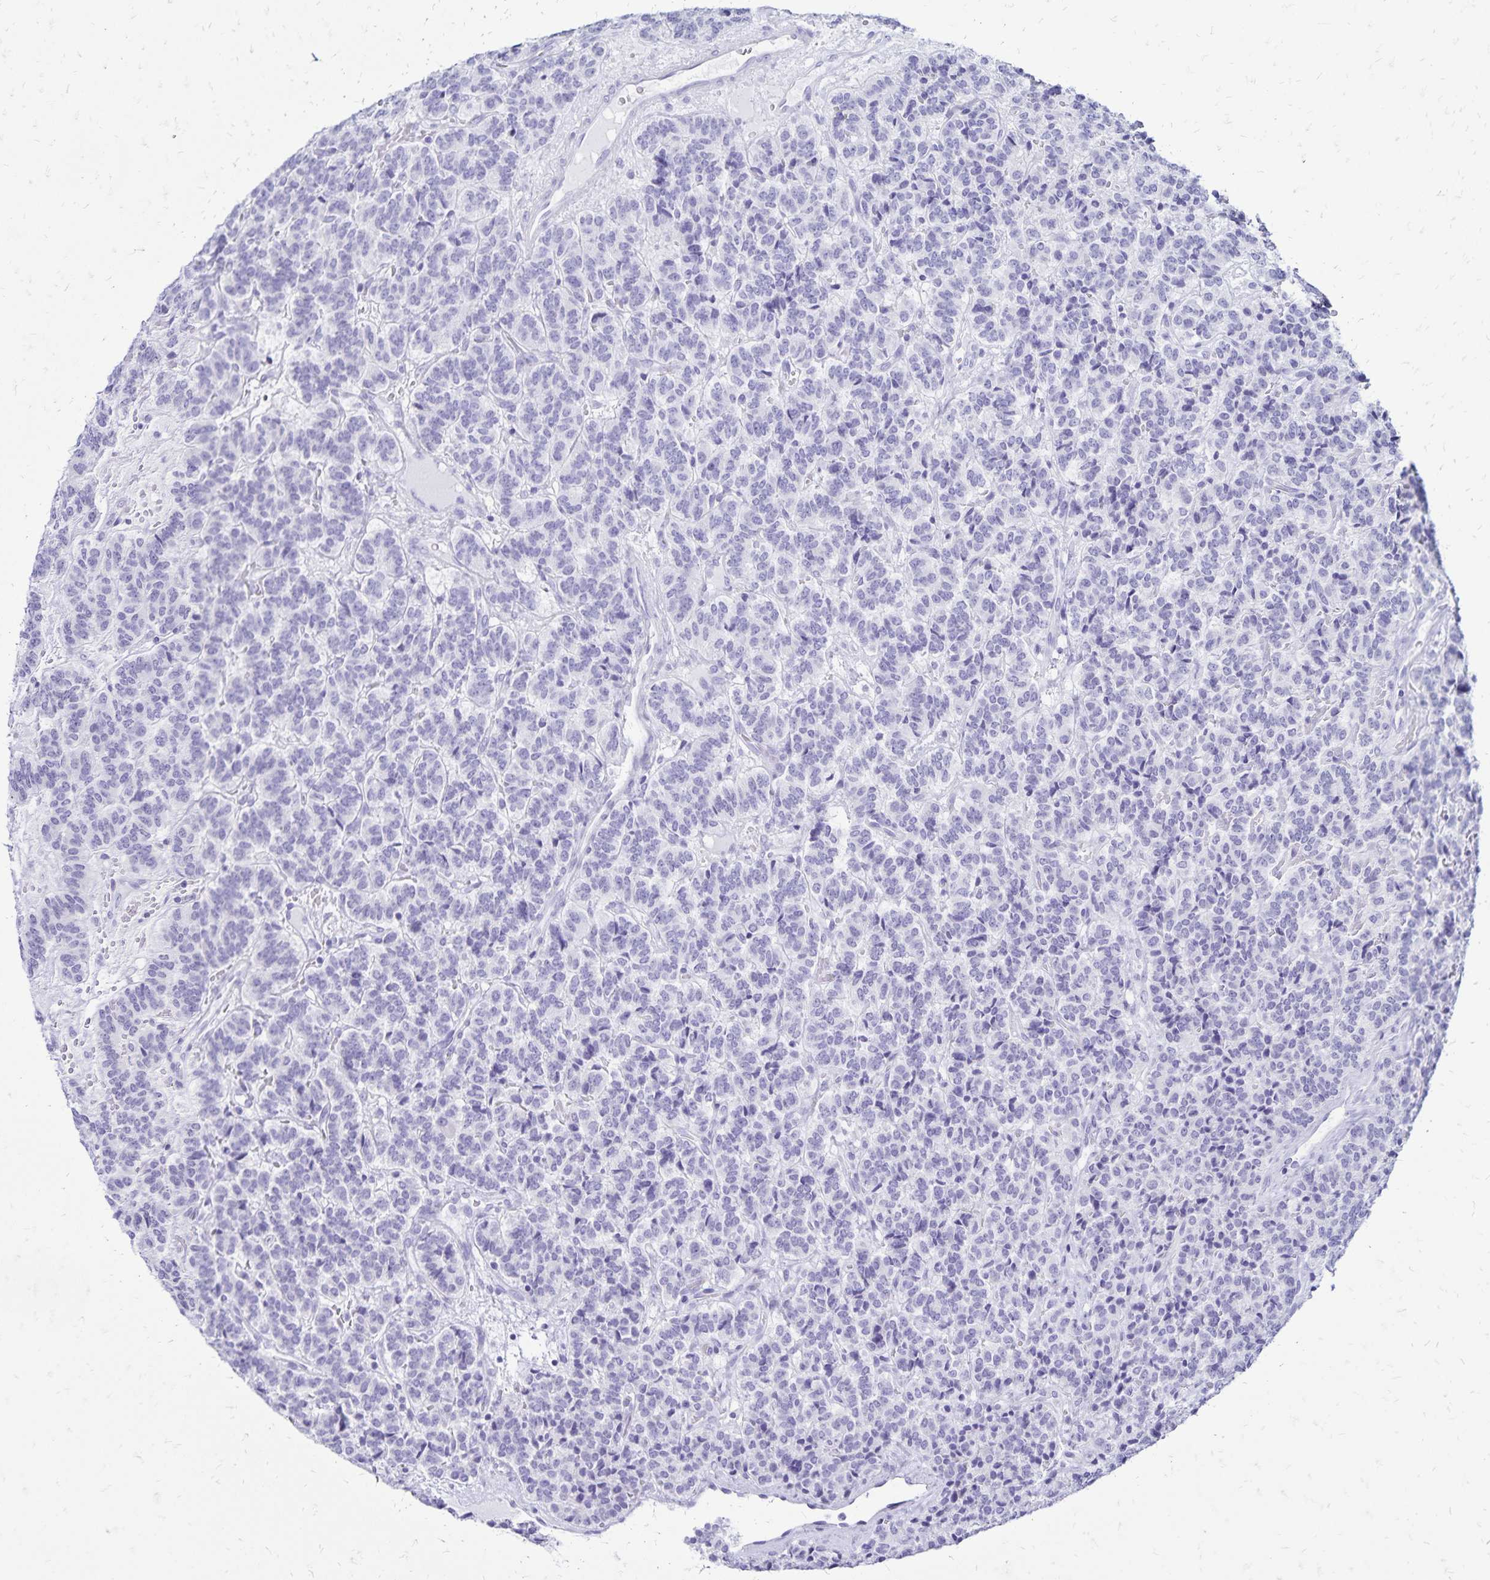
{"staining": {"intensity": "negative", "quantity": "none", "location": "none"}, "tissue": "carcinoid", "cell_type": "Tumor cells", "image_type": "cancer", "snomed": [{"axis": "morphology", "description": "Carcinoid, malignant, NOS"}, {"axis": "topography", "description": "Pancreas"}], "caption": "Immunohistochemistry histopathology image of neoplastic tissue: human malignant carcinoid stained with DAB (3,3'-diaminobenzidine) demonstrates no significant protein staining in tumor cells.", "gene": "LIN28B", "patient": {"sex": "male", "age": 36}}